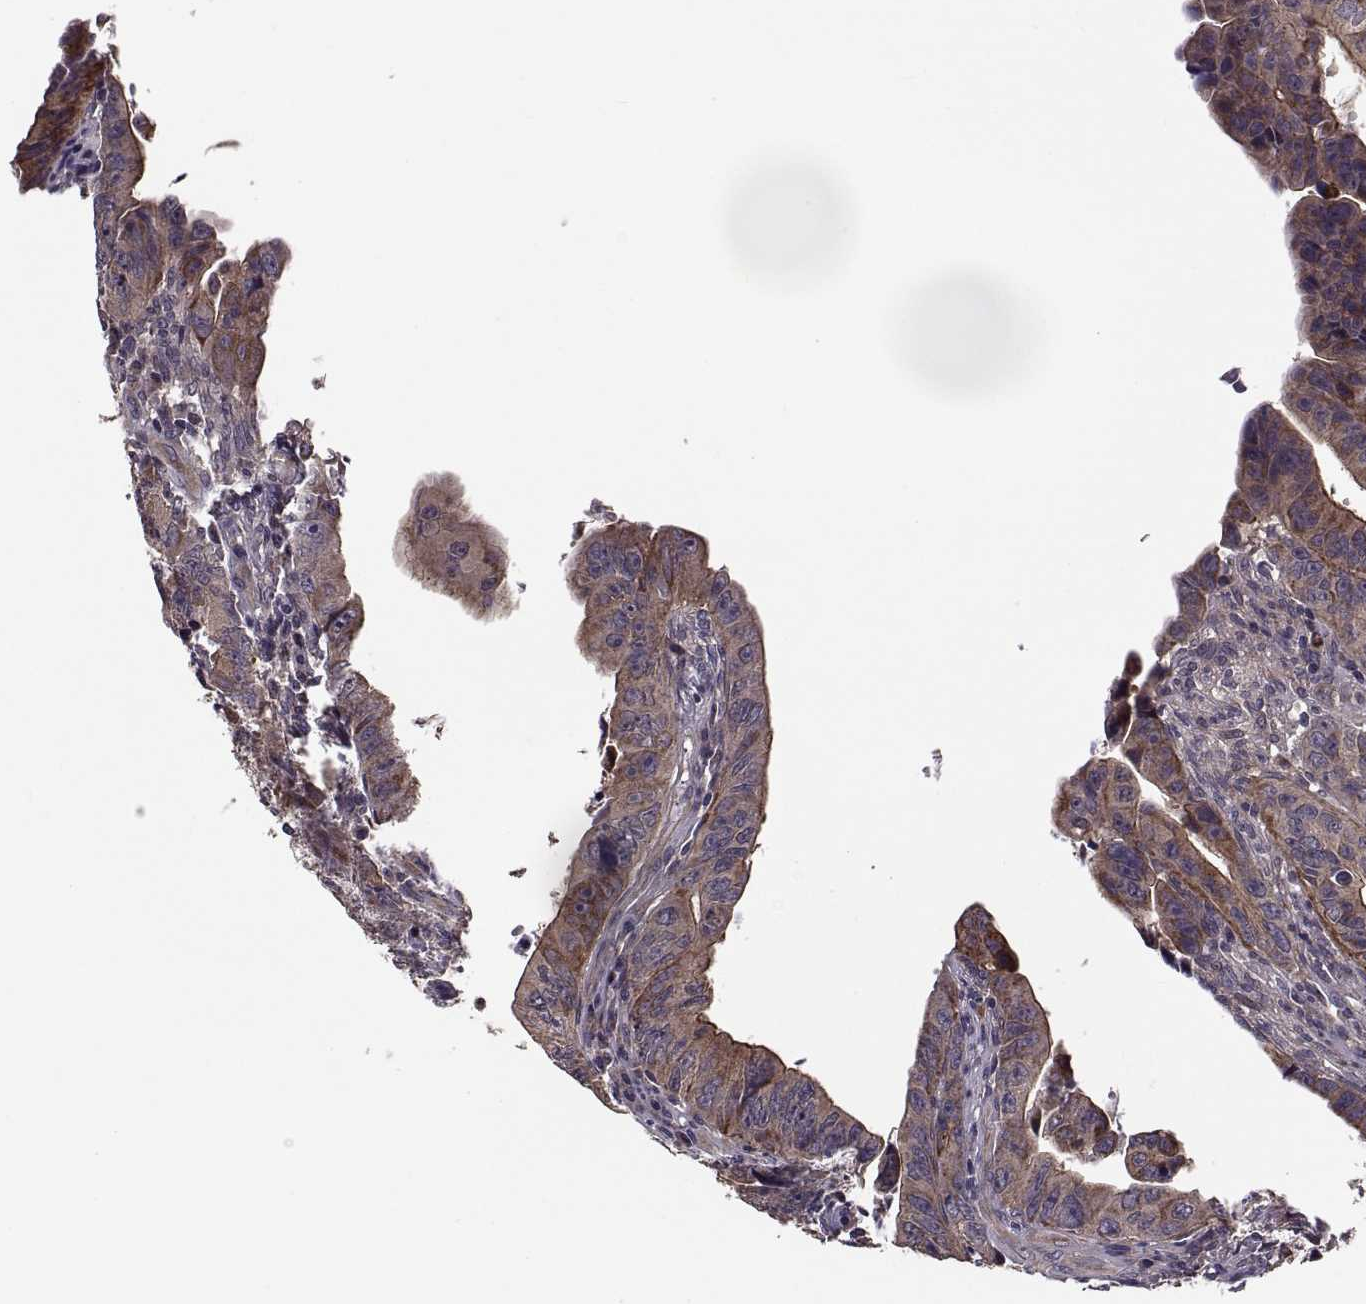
{"staining": {"intensity": "strong", "quantity": "25%-75%", "location": "cytoplasmic/membranous"}, "tissue": "colorectal cancer", "cell_type": "Tumor cells", "image_type": "cancer", "snomed": [{"axis": "morphology", "description": "Adenocarcinoma, NOS"}, {"axis": "topography", "description": "Colon"}], "caption": "Adenocarcinoma (colorectal) stained for a protein demonstrates strong cytoplasmic/membranous positivity in tumor cells.", "gene": "PMM2", "patient": {"sex": "female", "age": 87}}